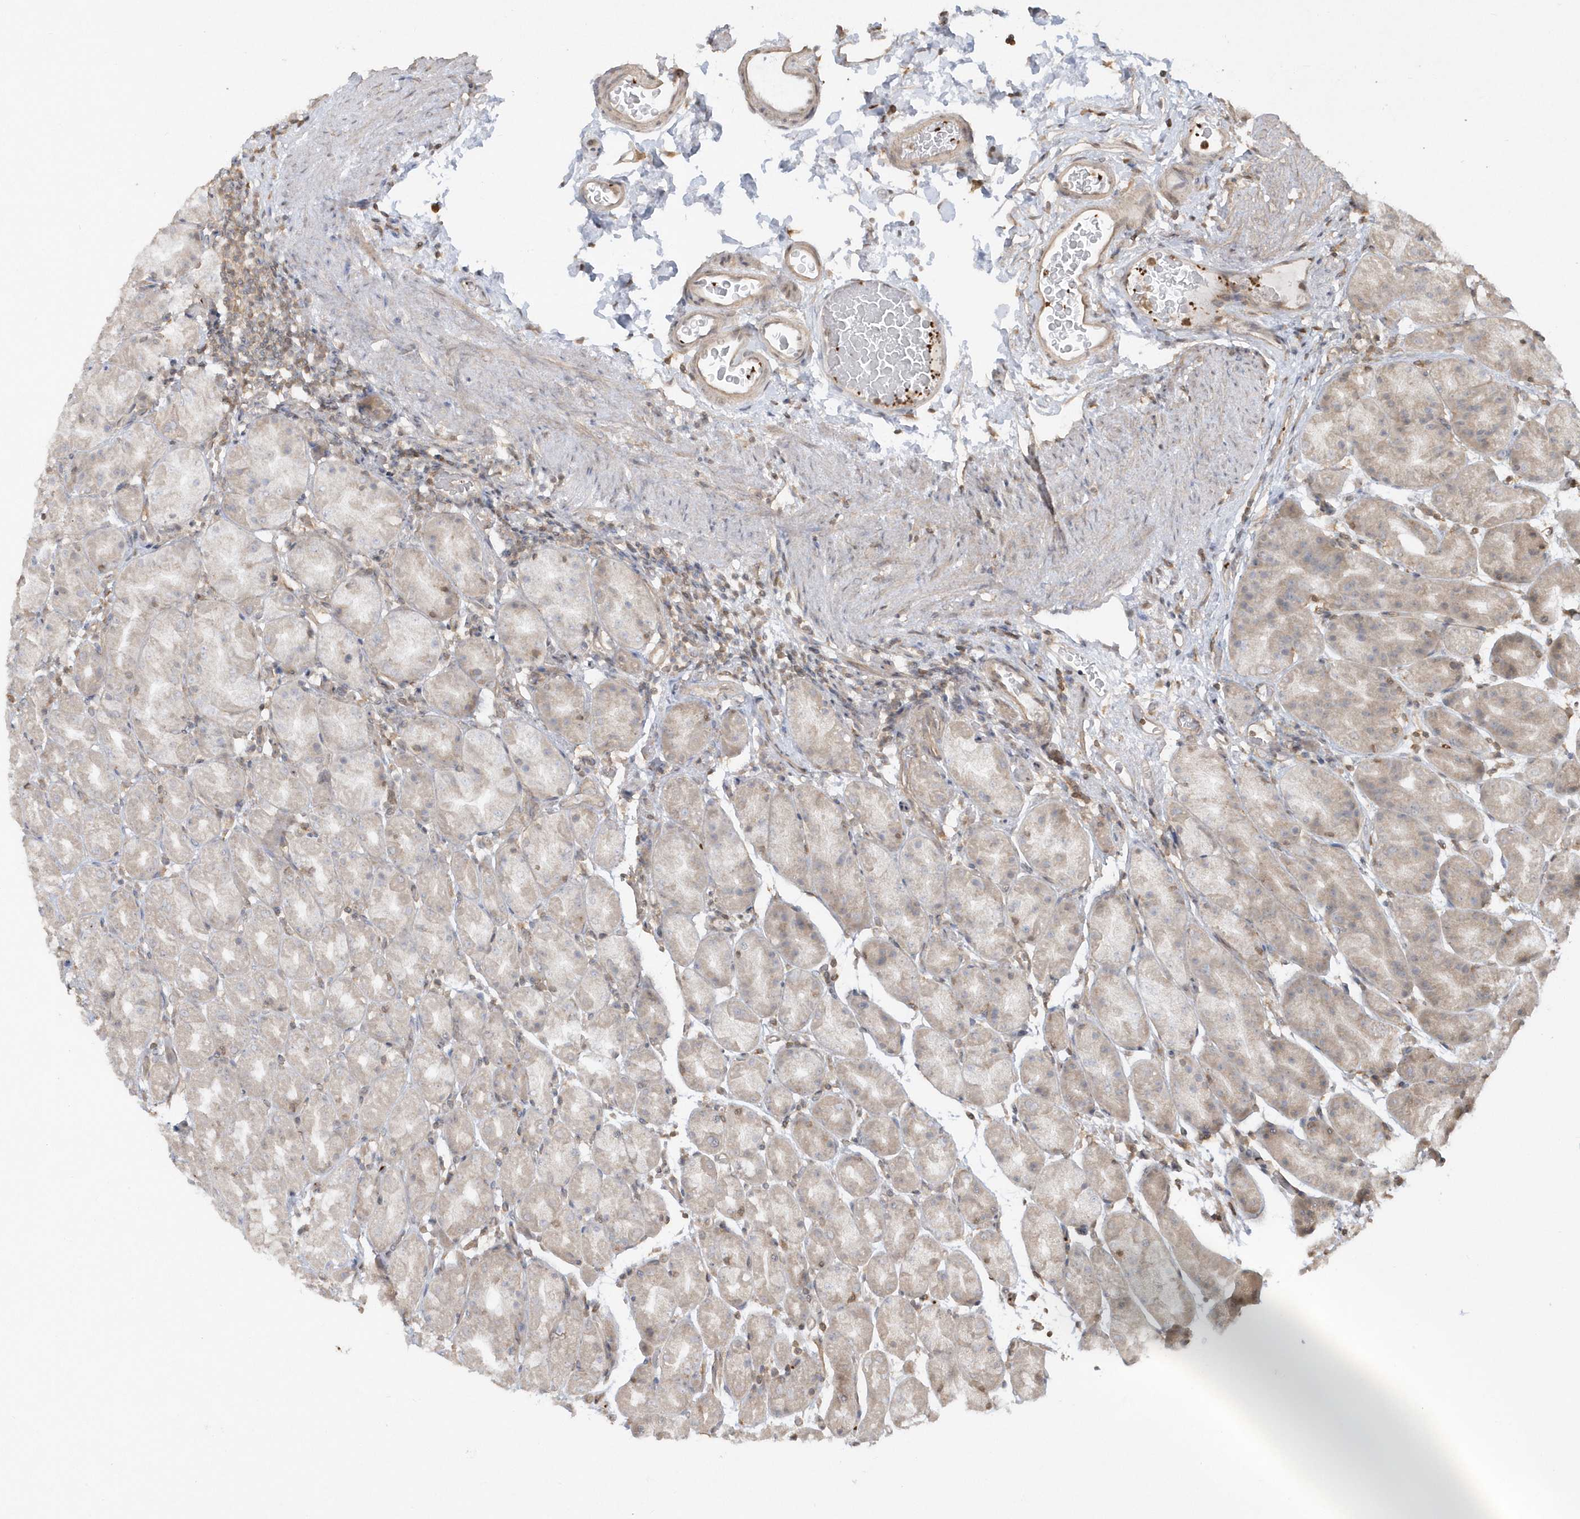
{"staining": {"intensity": "weak", "quantity": "<25%", "location": "cytoplasmic/membranous"}, "tissue": "stomach", "cell_type": "Glandular cells", "image_type": "normal", "snomed": [{"axis": "morphology", "description": "Normal tissue, NOS"}, {"axis": "topography", "description": "Stomach, upper"}], "caption": "IHC micrograph of normal stomach: human stomach stained with DAB (3,3'-diaminobenzidine) exhibits no significant protein expression in glandular cells.", "gene": "BSN", "patient": {"sex": "male", "age": 68}}